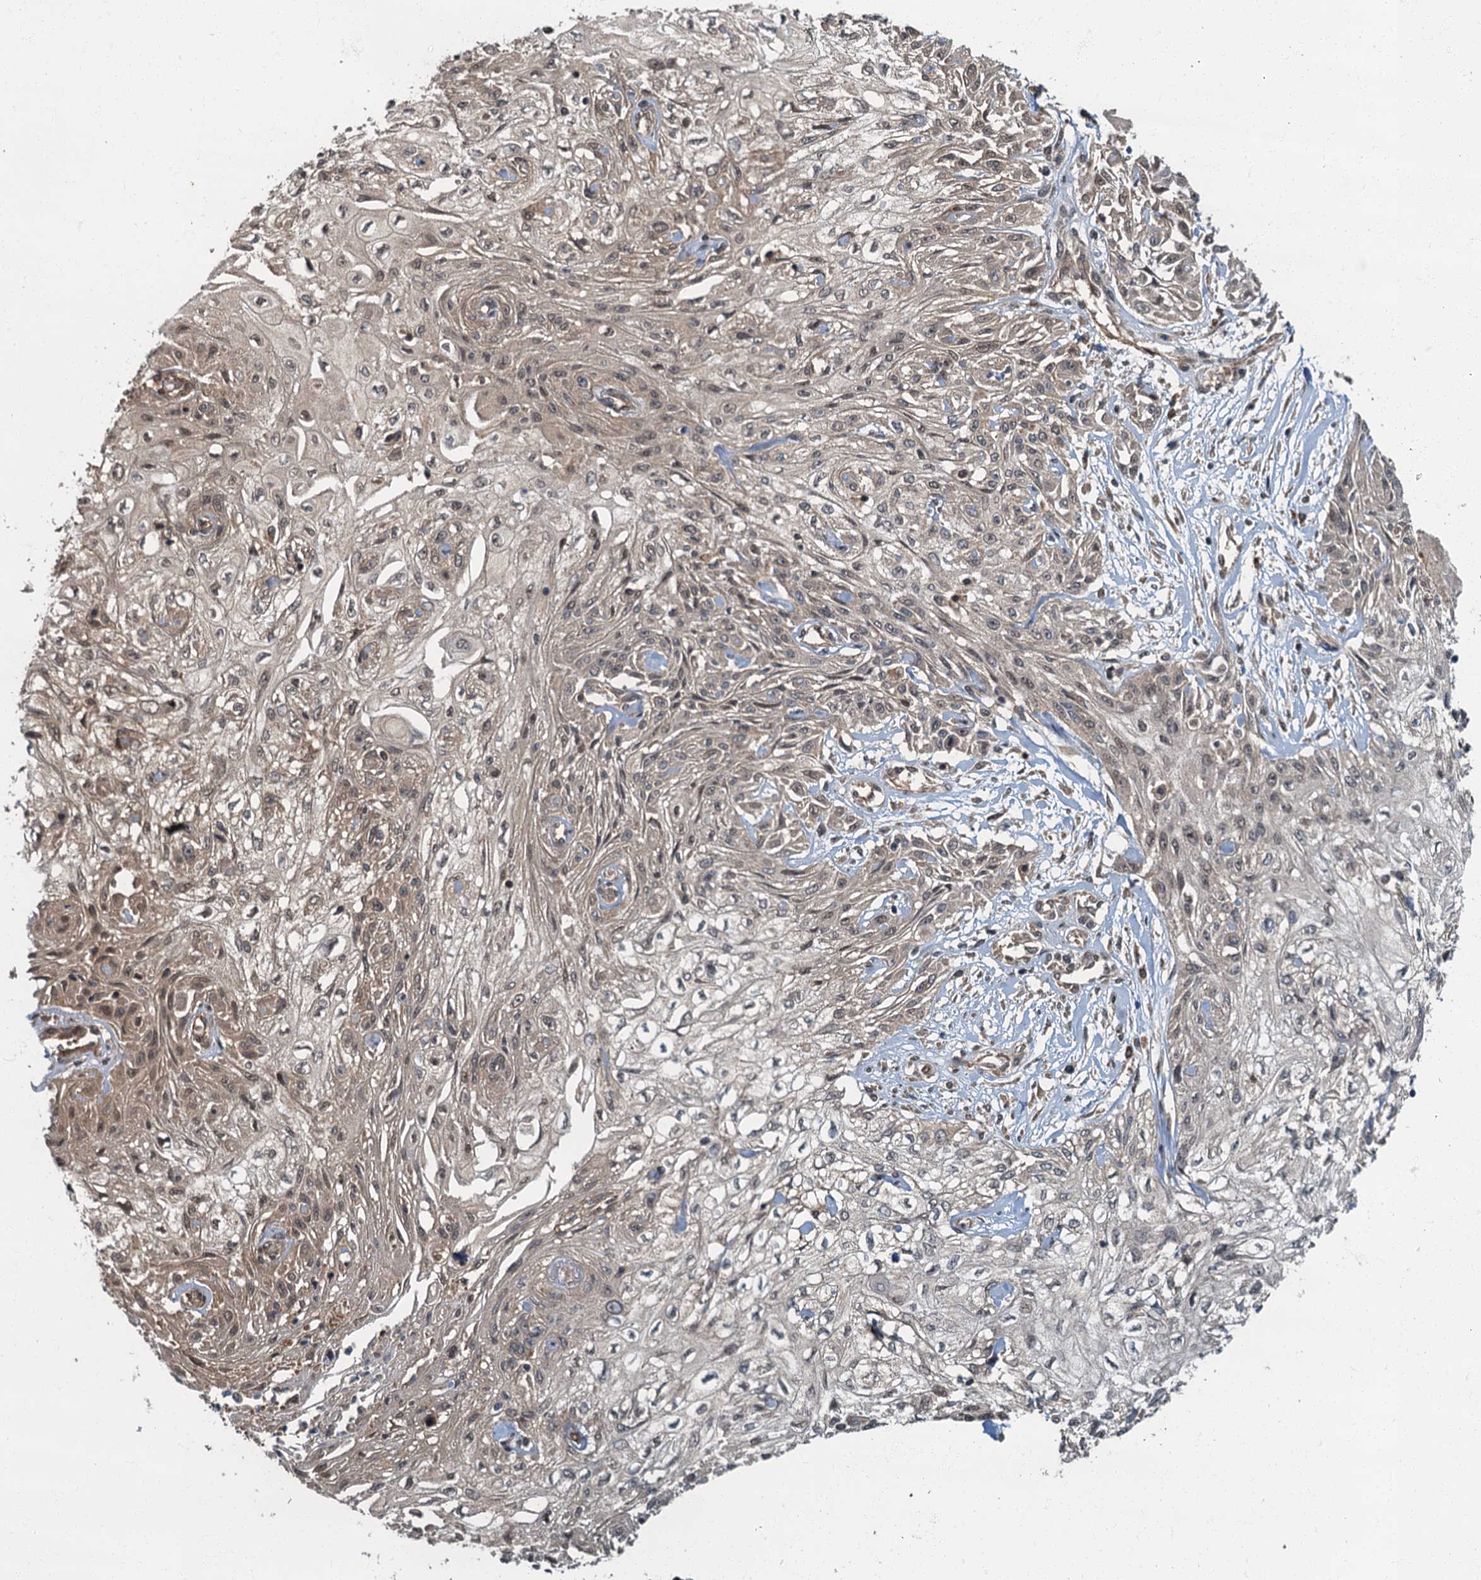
{"staining": {"intensity": "weak", "quantity": ">75%", "location": "cytoplasmic/membranous,nuclear"}, "tissue": "skin cancer", "cell_type": "Tumor cells", "image_type": "cancer", "snomed": [{"axis": "morphology", "description": "Squamous cell carcinoma, NOS"}, {"axis": "morphology", "description": "Squamous cell carcinoma, metastatic, NOS"}, {"axis": "topography", "description": "Skin"}, {"axis": "topography", "description": "Lymph node"}], "caption": "Tumor cells exhibit weak cytoplasmic/membranous and nuclear expression in approximately >75% of cells in skin squamous cell carcinoma.", "gene": "TBCK", "patient": {"sex": "male", "age": 75}}